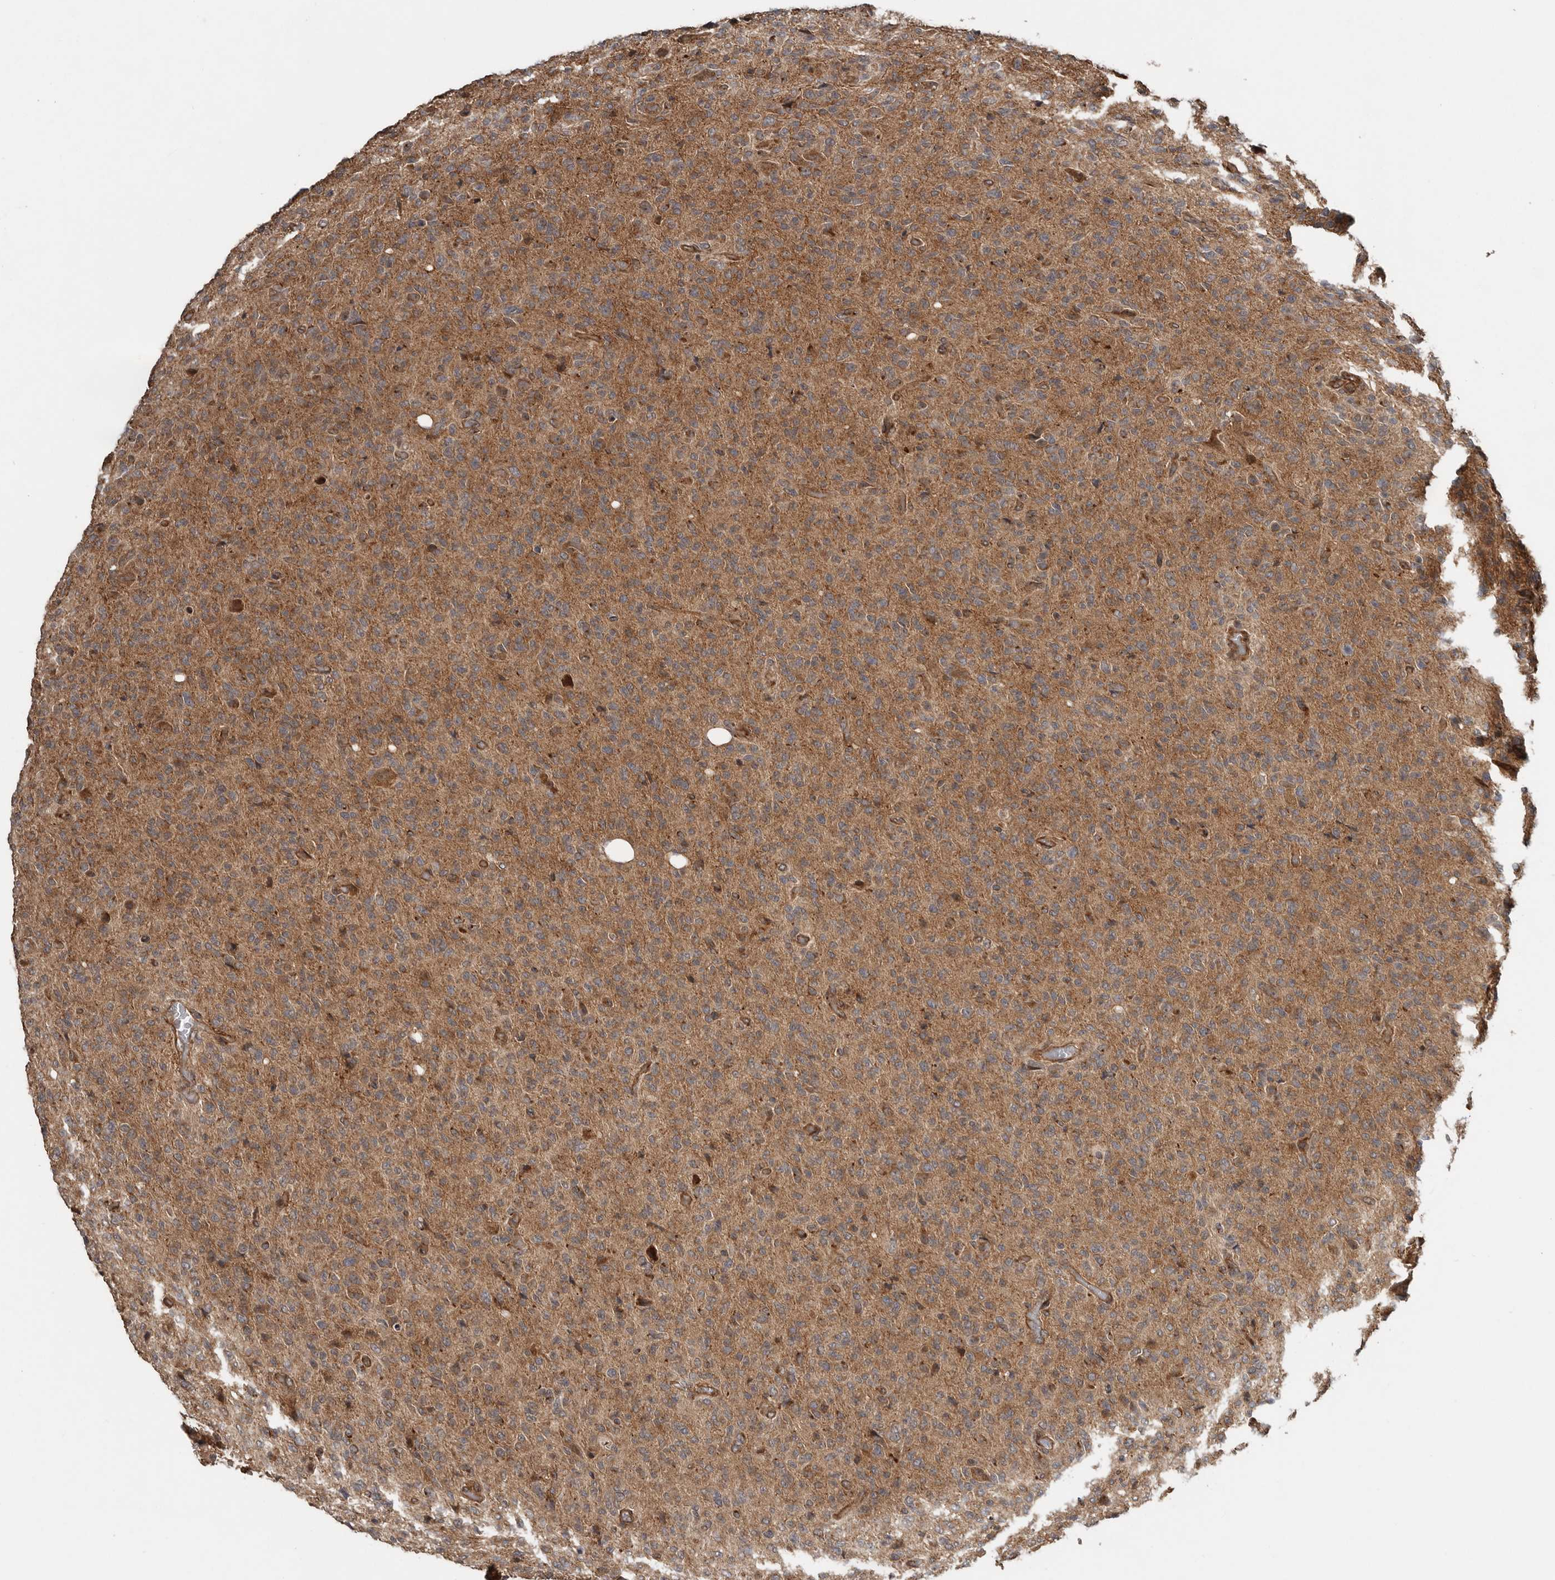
{"staining": {"intensity": "moderate", "quantity": ">75%", "location": "cytoplasmic/membranous"}, "tissue": "glioma", "cell_type": "Tumor cells", "image_type": "cancer", "snomed": [{"axis": "morphology", "description": "Glioma, malignant, High grade"}, {"axis": "topography", "description": "Brain"}], "caption": "Glioma stained with IHC demonstrates moderate cytoplasmic/membranous positivity in approximately >75% of tumor cells.", "gene": "CCDC190", "patient": {"sex": "female", "age": 57}}